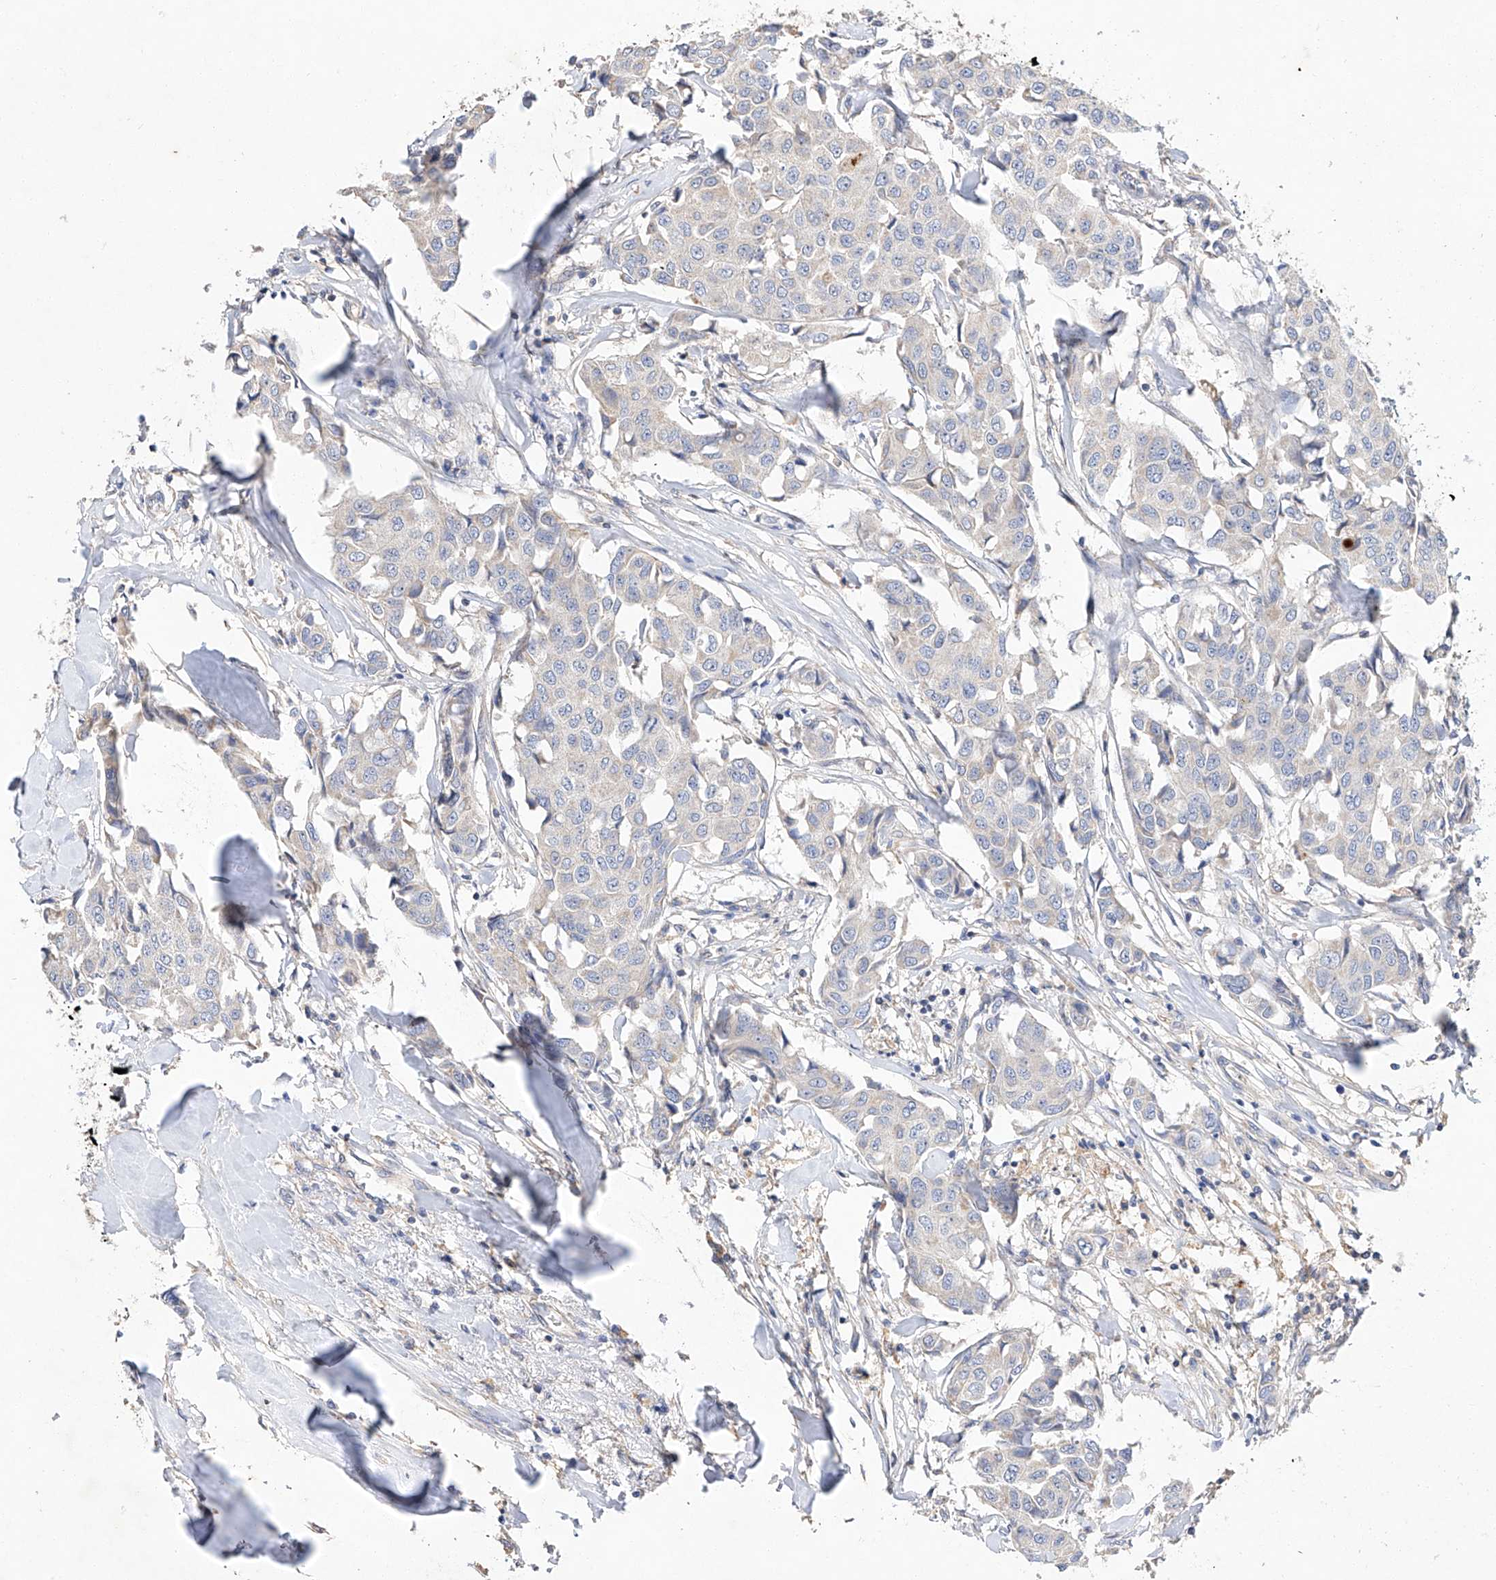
{"staining": {"intensity": "negative", "quantity": "none", "location": "none"}, "tissue": "breast cancer", "cell_type": "Tumor cells", "image_type": "cancer", "snomed": [{"axis": "morphology", "description": "Duct carcinoma"}, {"axis": "topography", "description": "Breast"}], "caption": "A photomicrograph of human breast invasive ductal carcinoma is negative for staining in tumor cells.", "gene": "AMD1", "patient": {"sex": "female", "age": 80}}